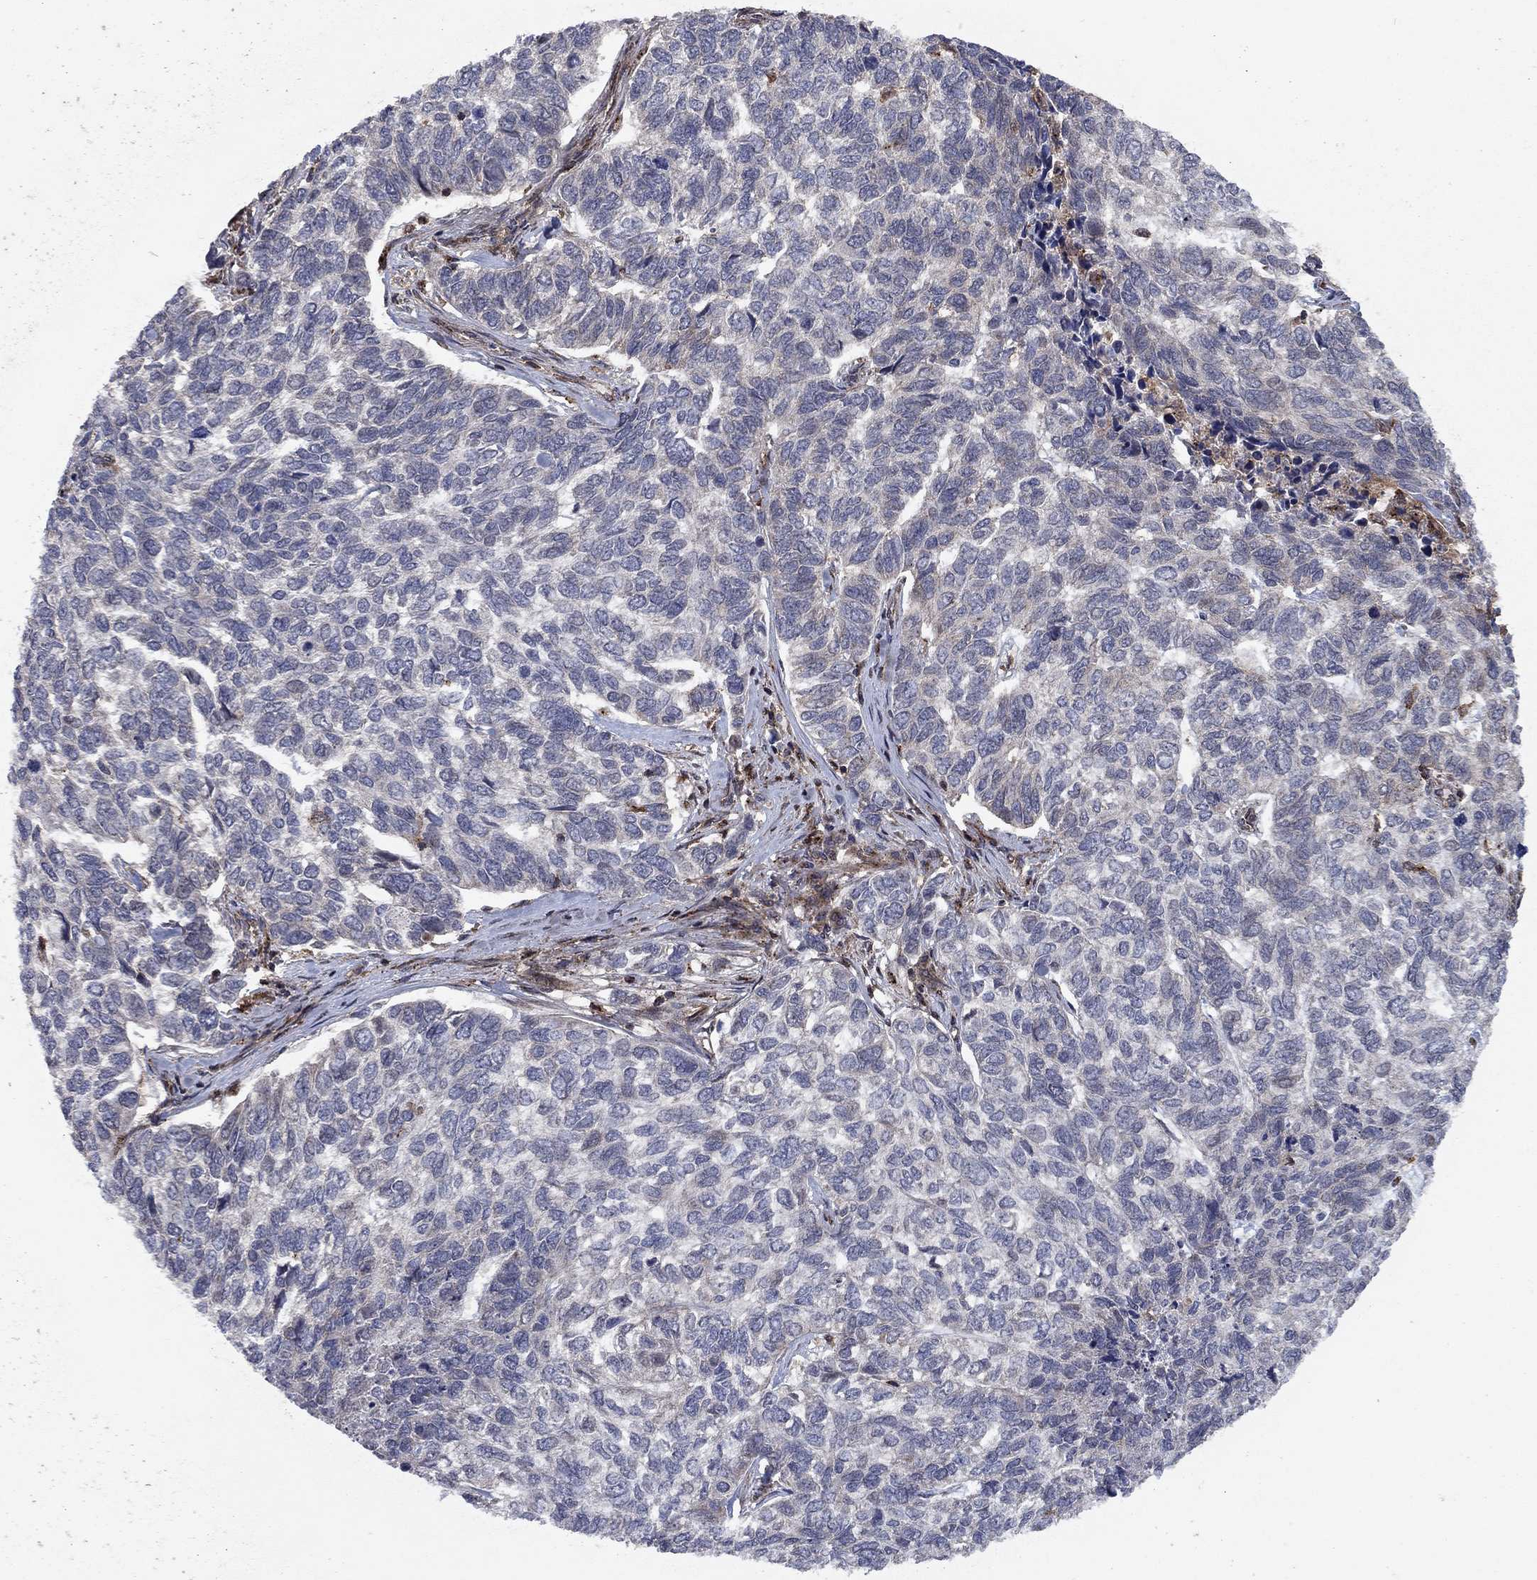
{"staining": {"intensity": "negative", "quantity": "none", "location": "none"}, "tissue": "skin cancer", "cell_type": "Tumor cells", "image_type": "cancer", "snomed": [{"axis": "morphology", "description": "Basal cell carcinoma"}, {"axis": "topography", "description": "Skin"}], "caption": "This is an IHC image of skin cancer (basal cell carcinoma). There is no expression in tumor cells.", "gene": "IFI35", "patient": {"sex": "female", "age": 65}}